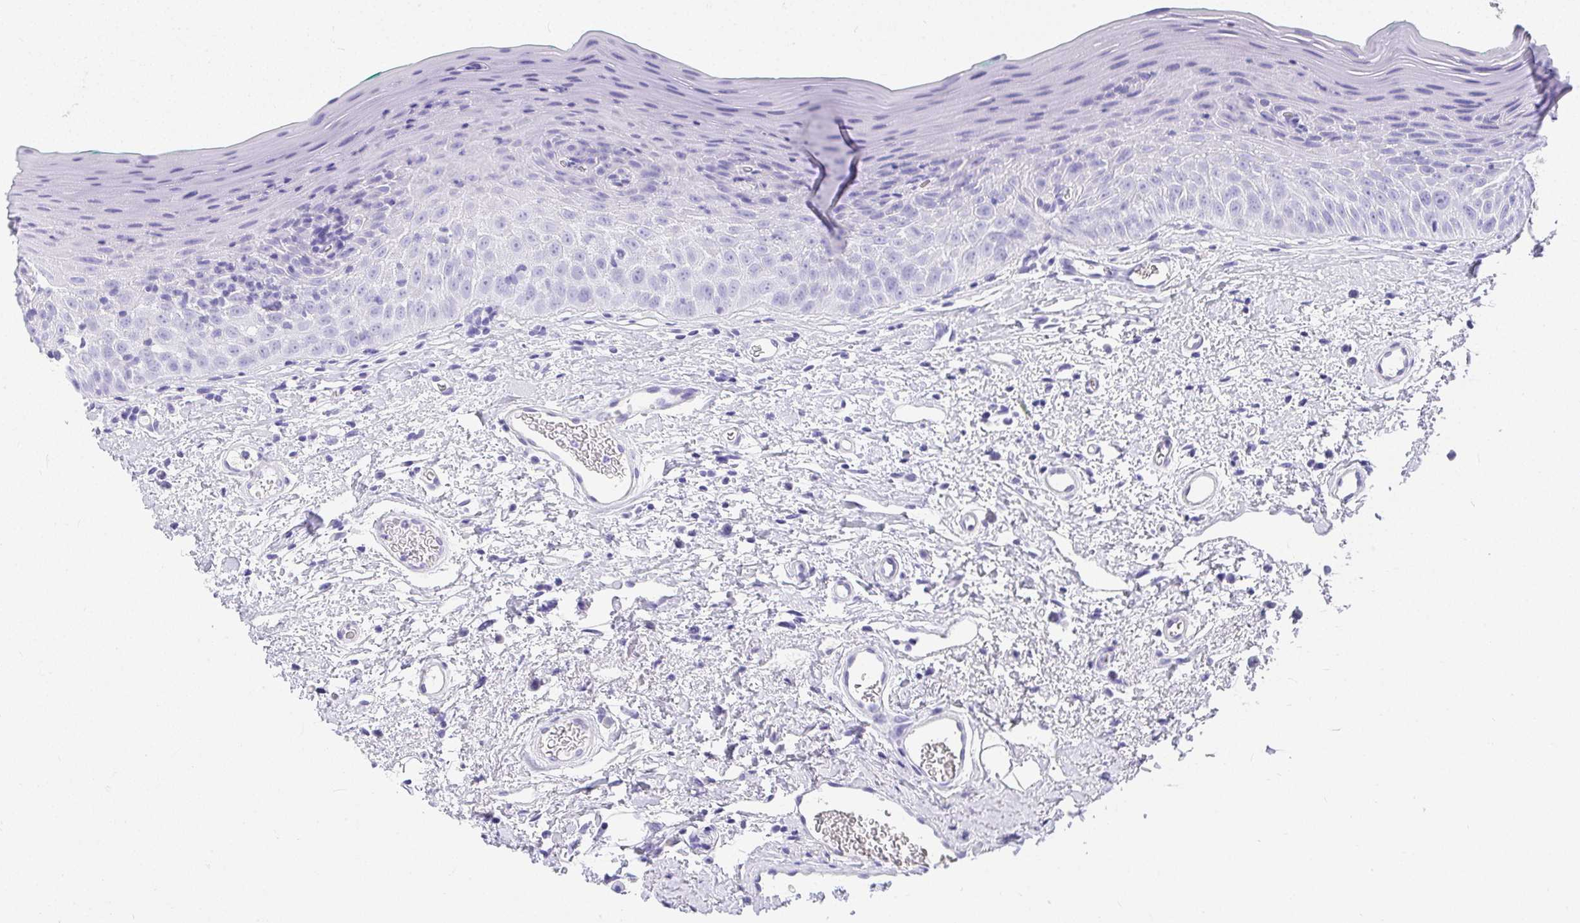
{"staining": {"intensity": "negative", "quantity": "none", "location": "none"}, "tissue": "oral mucosa", "cell_type": "Squamous epithelial cells", "image_type": "normal", "snomed": [{"axis": "morphology", "description": "Normal tissue, NOS"}, {"axis": "topography", "description": "Oral tissue"}, {"axis": "topography", "description": "Tounge, NOS"}], "caption": "An immunohistochemistry histopathology image of unremarkable oral mucosa is shown. There is no staining in squamous epithelial cells of oral mucosa.", "gene": "AVIL", "patient": {"sex": "male", "age": 83}}